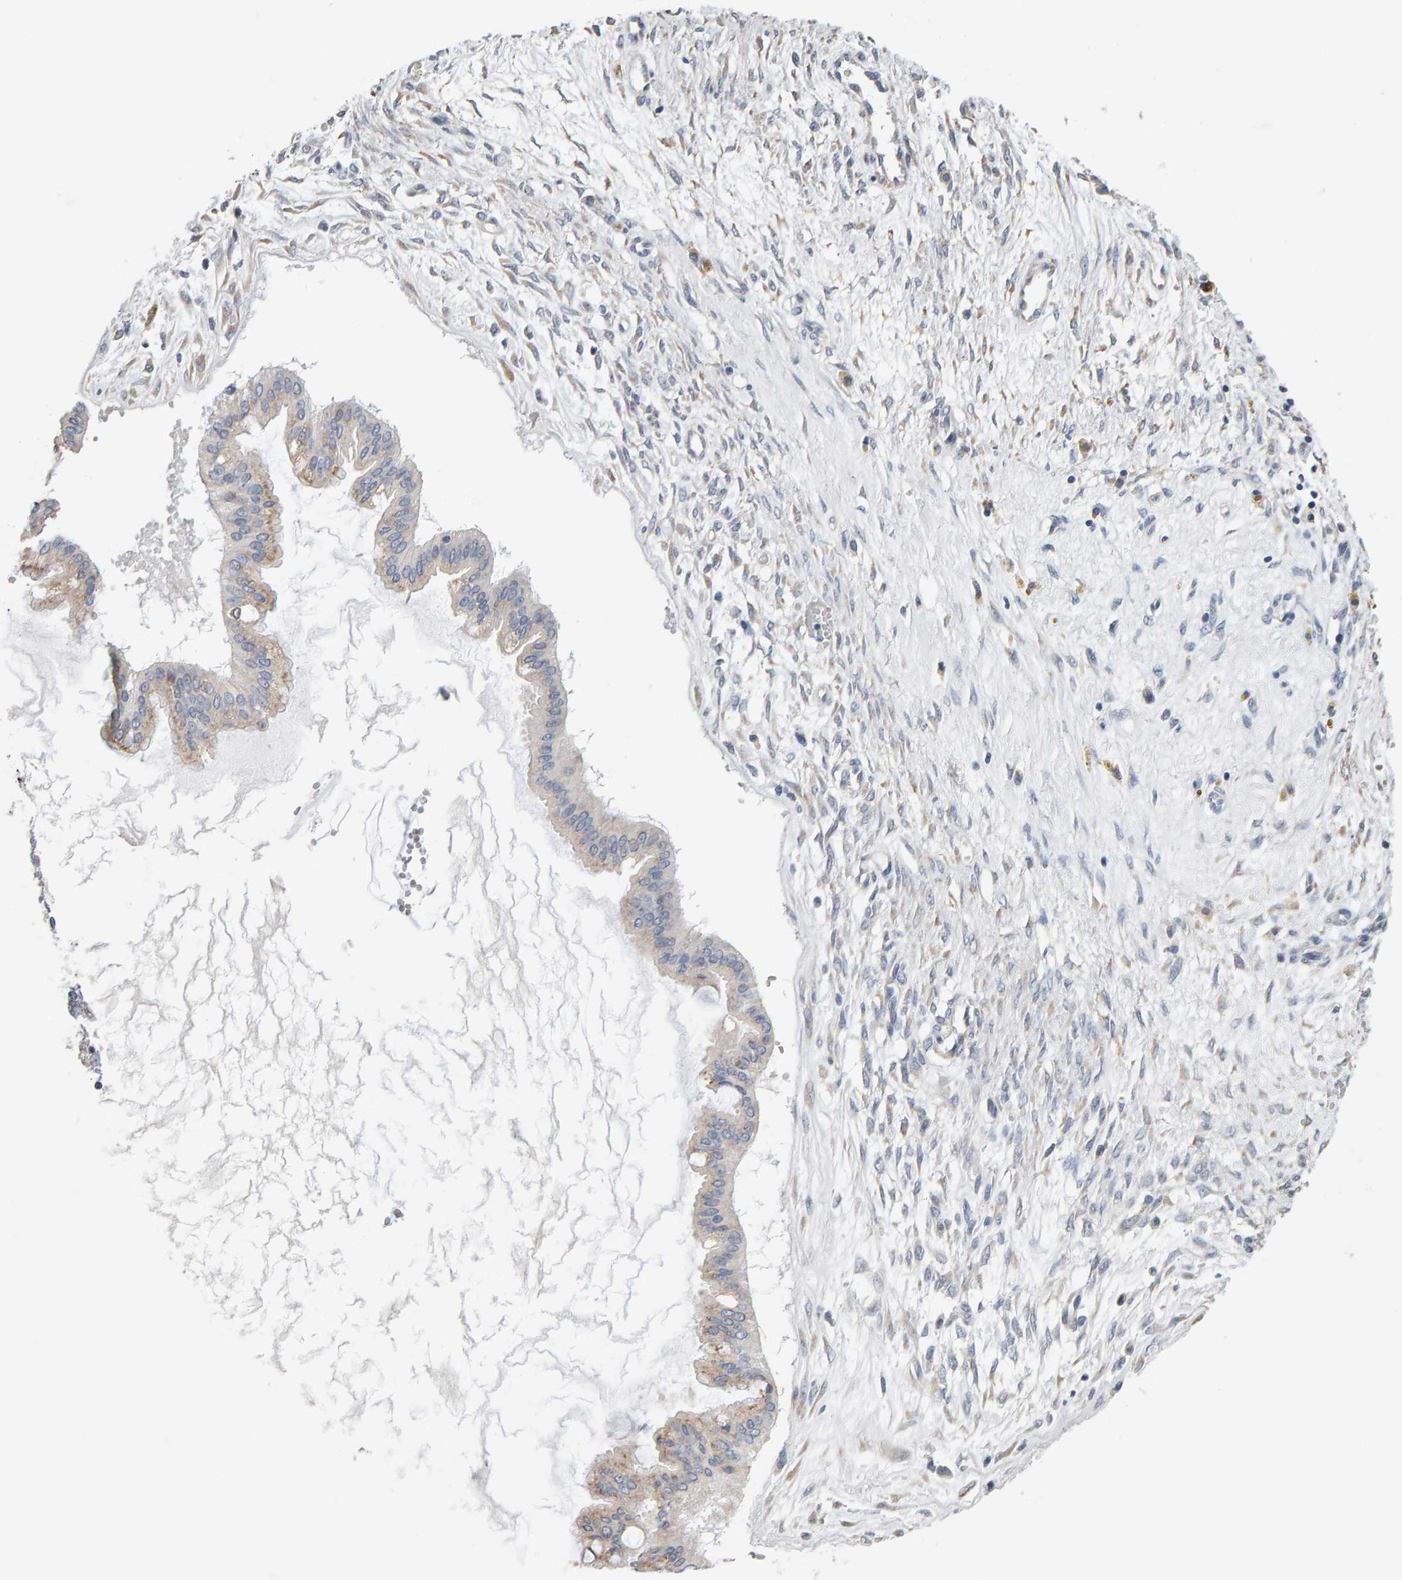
{"staining": {"intensity": "moderate", "quantity": "25%-75%", "location": "cytoplasmic/membranous"}, "tissue": "ovarian cancer", "cell_type": "Tumor cells", "image_type": "cancer", "snomed": [{"axis": "morphology", "description": "Cystadenocarcinoma, mucinous, NOS"}, {"axis": "topography", "description": "Ovary"}], "caption": "DAB immunohistochemical staining of ovarian cancer (mucinous cystadenocarcinoma) displays moderate cytoplasmic/membranous protein expression in about 25%-75% of tumor cells.", "gene": "ADHFE1", "patient": {"sex": "female", "age": 73}}